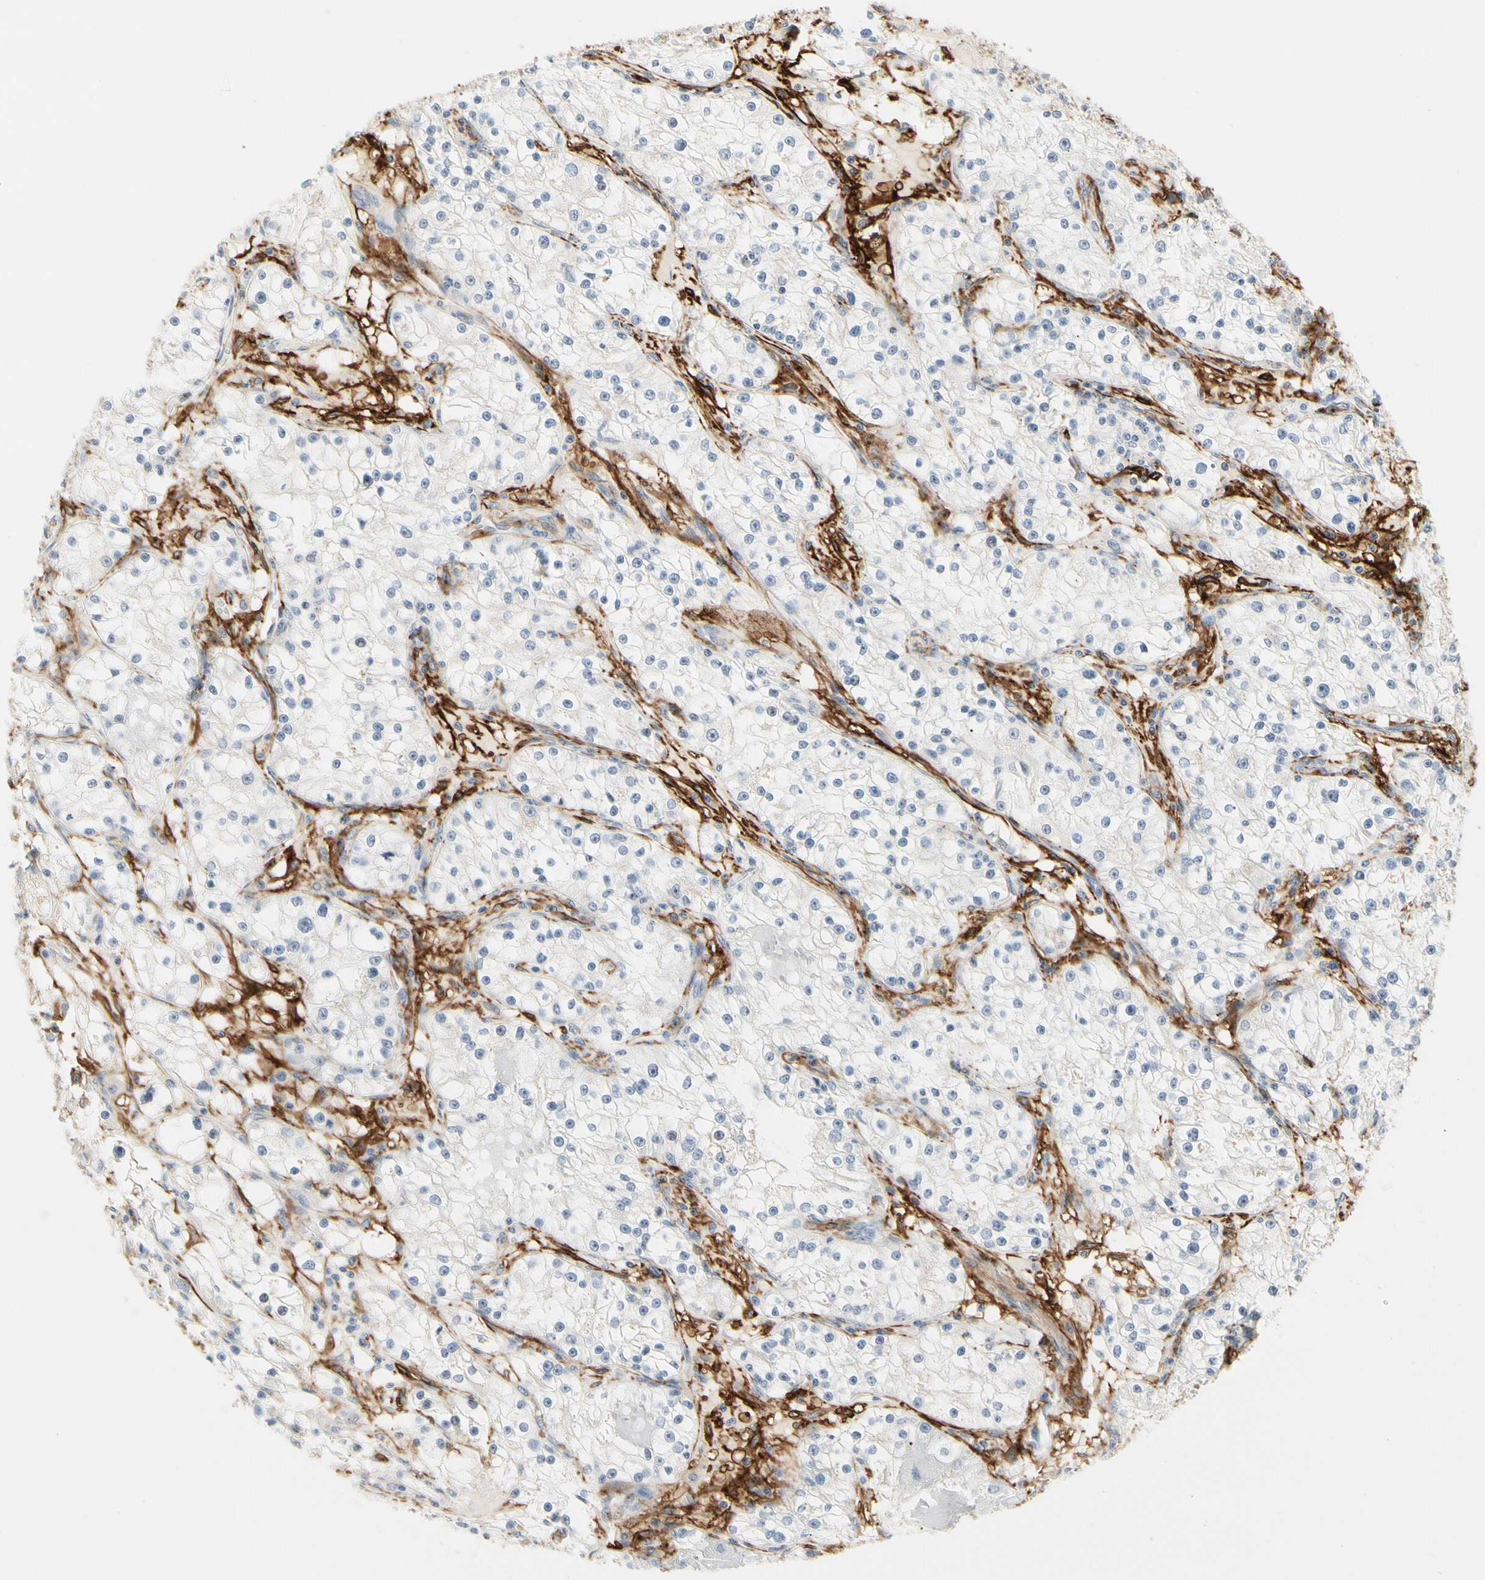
{"staining": {"intensity": "negative", "quantity": "none", "location": "none"}, "tissue": "renal cancer", "cell_type": "Tumor cells", "image_type": "cancer", "snomed": [{"axis": "morphology", "description": "Adenocarcinoma, NOS"}, {"axis": "topography", "description": "Kidney"}], "caption": "There is no significant expression in tumor cells of renal adenocarcinoma. (Stains: DAB (3,3'-diaminobenzidine) immunohistochemistry with hematoxylin counter stain, Microscopy: brightfield microscopy at high magnification).", "gene": "GGT5", "patient": {"sex": "male", "age": 56}}